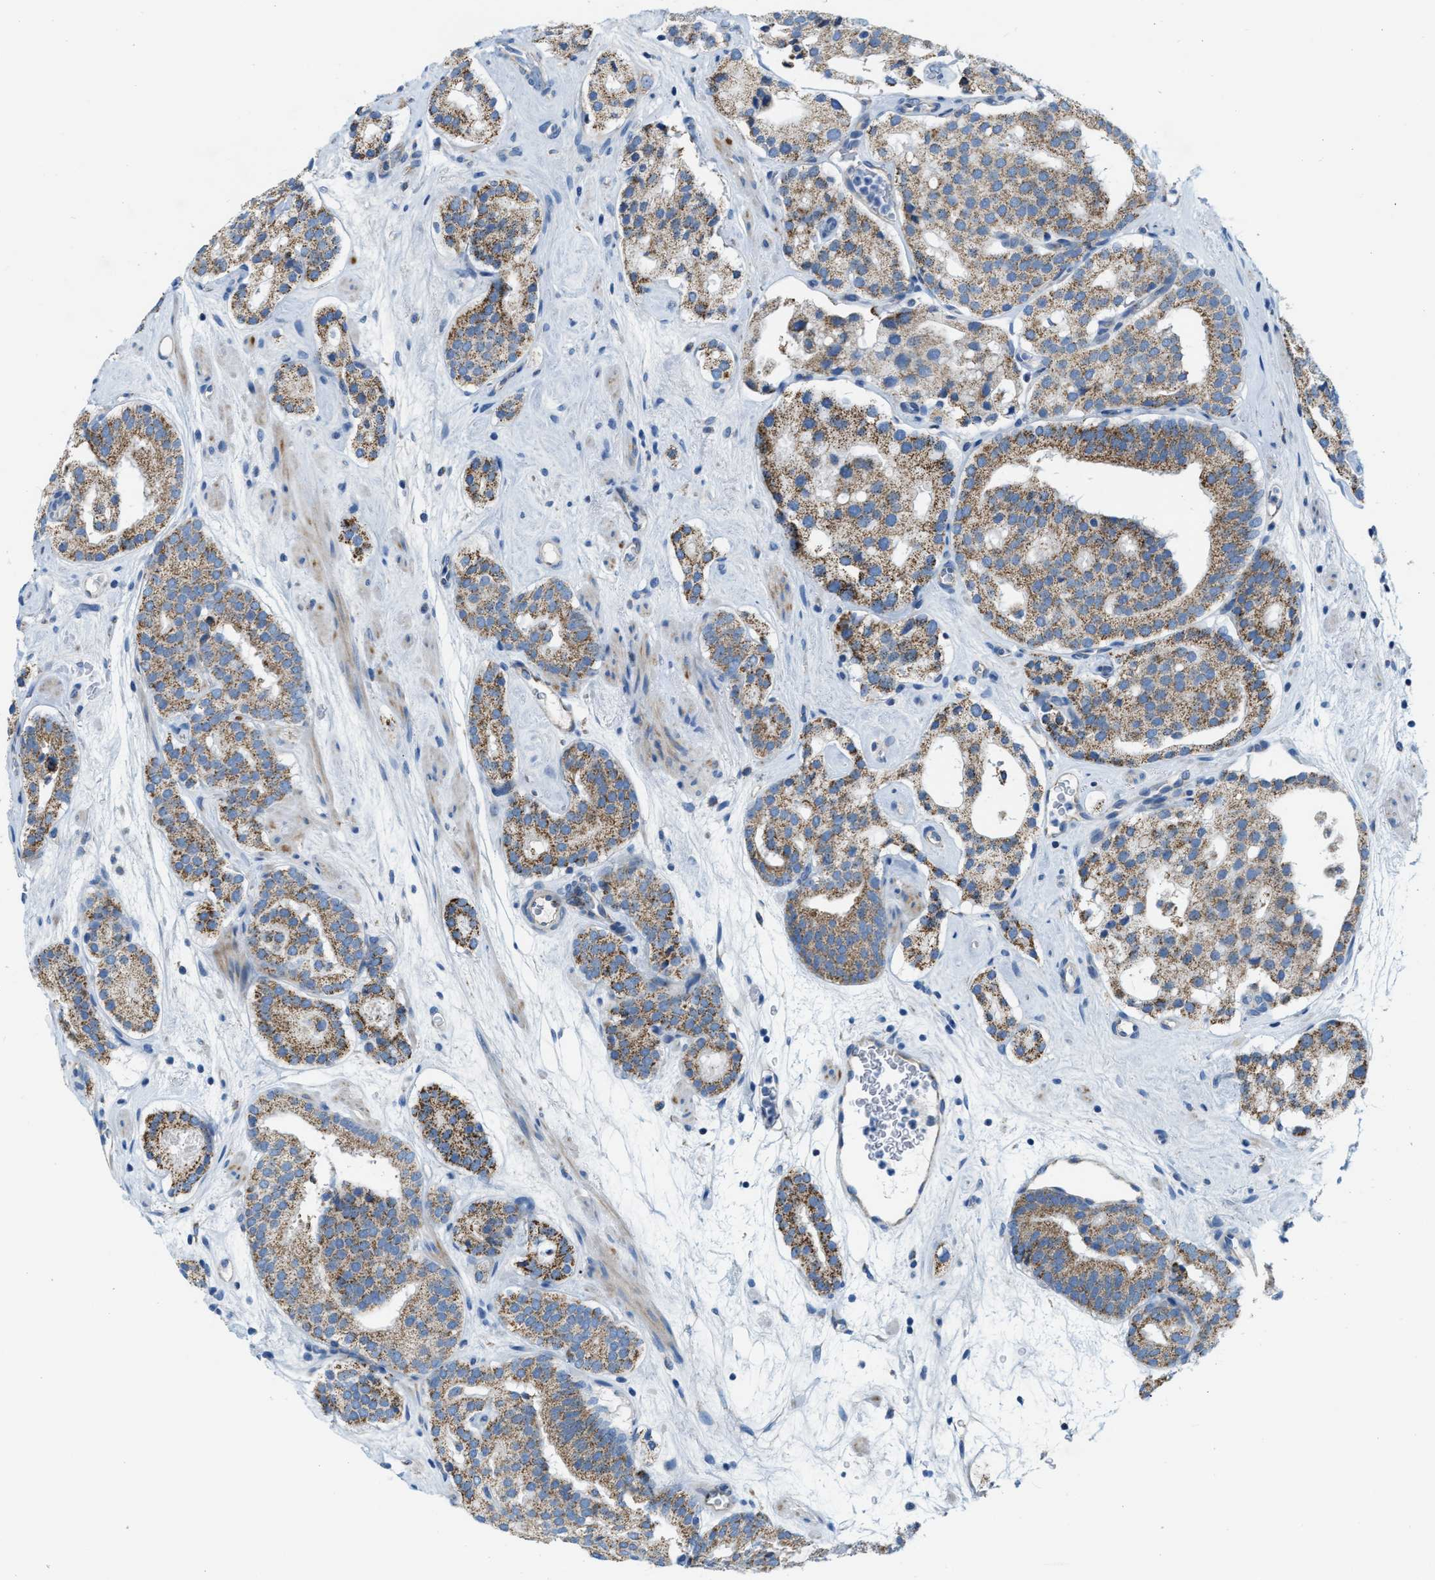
{"staining": {"intensity": "moderate", "quantity": ">75%", "location": "cytoplasmic/membranous"}, "tissue": "prostate cancer", "cell_type": "Tumor cells", "image_type": "cancer", "snomed": [{"axis": "morphology", "description": "Adenocarcinoma, Low grade"}, {"axis": "topography", "description": "Prostate"}], "caption": "Prostate adenocarcinoma (low-grade) tissue displays moderate cytoplasmic/membranous expression in approximately >75% of tumor cells, visualized by immunohistochemistry.", "gene": "JADE1", "patient": {"sex": "male", "age": 69}}